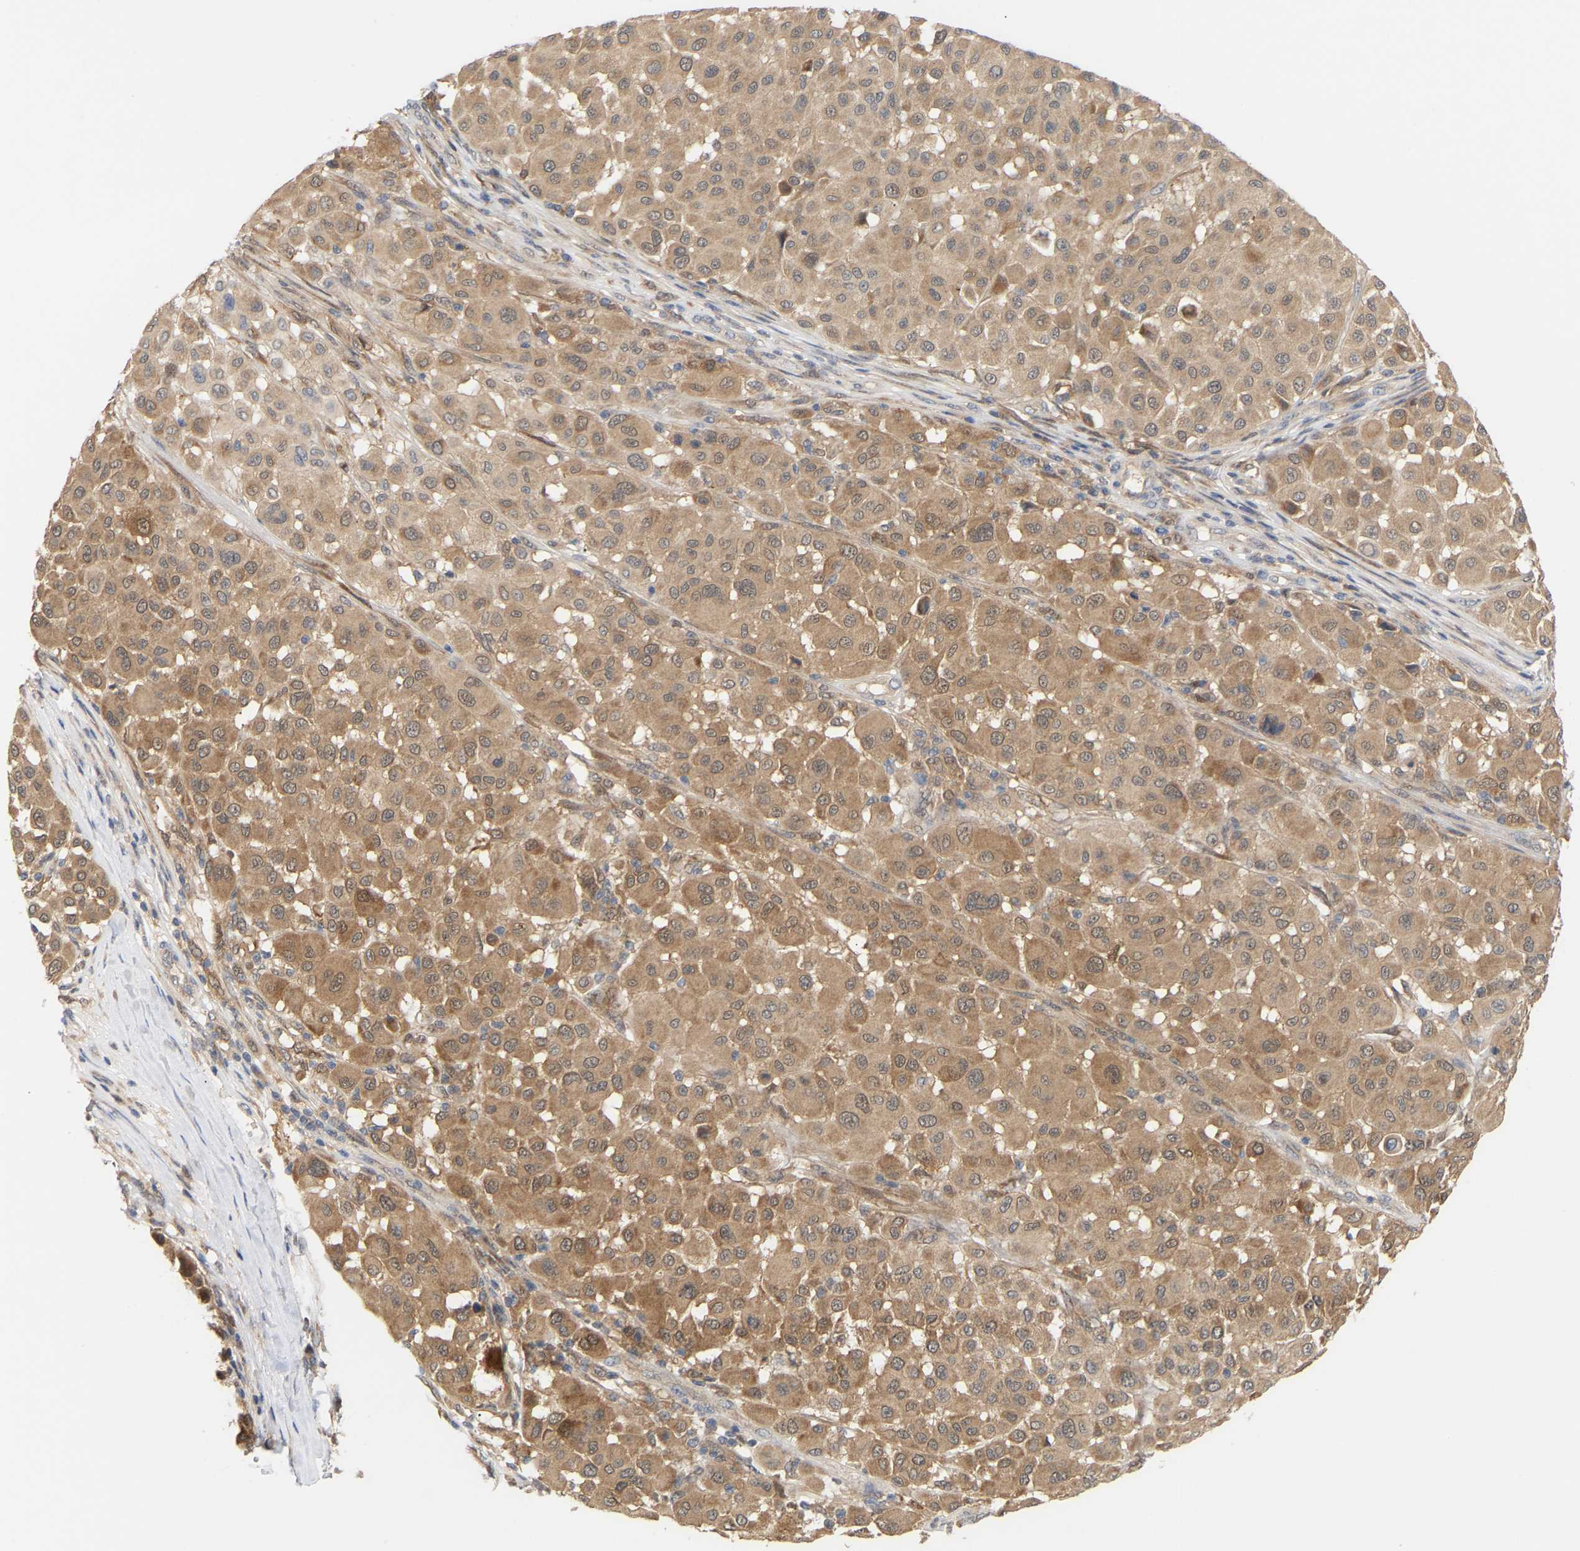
{"staining": {"intensity": "moderate", "quantity": ">75%", "location": "cytoplasmic/membranous,nuclear"}, "tissue": "melanoma", "cell_type": "Tumor cells", "image_type": "cancer", "snomed": [{"axis": "morphology", "description": "Malignant melanoma, Metastatic site"}, {"axis": "topography", "description": "Soft tissue"}], "caption": "Melanoma stained with DAB immunohistochemistry (IHC) displays medium levels of moderate cytoplasmic/membranous and nuclear expression in about >75% of tumor cells. (IHC, brightfield microscopy, high magnification).", "gene": "TPMT", "patient": {"sex": "male", "age": 41}}